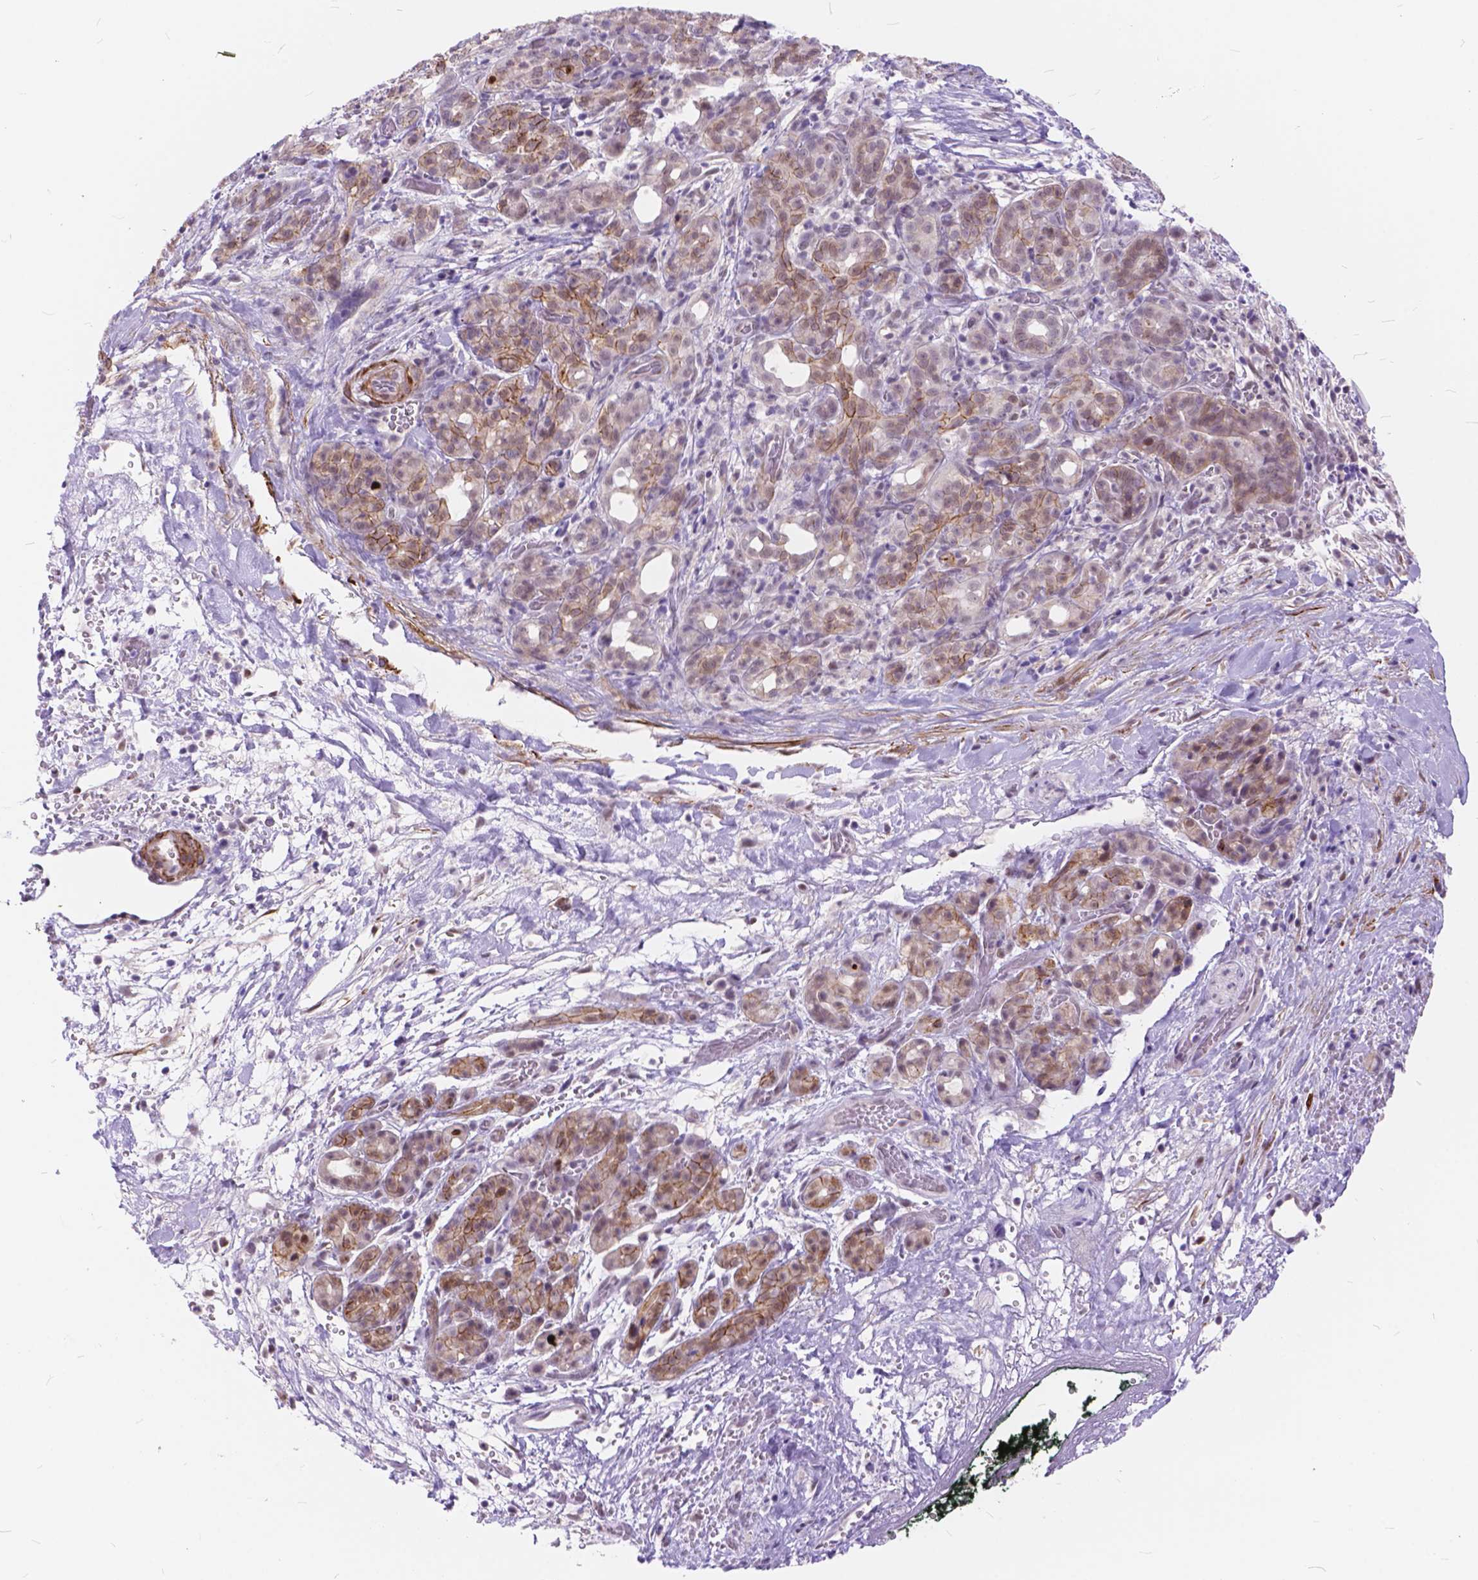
{"staining": {"intensity": "moderate", "quantity": ">75%", "location": "cytoplasmic/membranous"}, "tissue": "pancreatic cancer", "cell_type": "Tumor cells", "image_type": "cancer", "snomed": [{"axis": "morphology", "description": "Adenocarcinoma, NOS"}, {"axis": "topography", "description": "Pancreas"}], "caption": "Immunohistochemistry staining of pancreatic cancer (adenocarcinoma), which exhibits medium levels of moderate cytoplasmic/membranous staining in approximately >75% of tumor cells indicating moderate cytoplasmic/membranous protein staining. The staining was performed using DAB (brown) for protein detection and nuclei were counterstained in hematoxylin (blue).", "gene": "MAN2C1", "patient": {"sex": "male", "age": 44}}